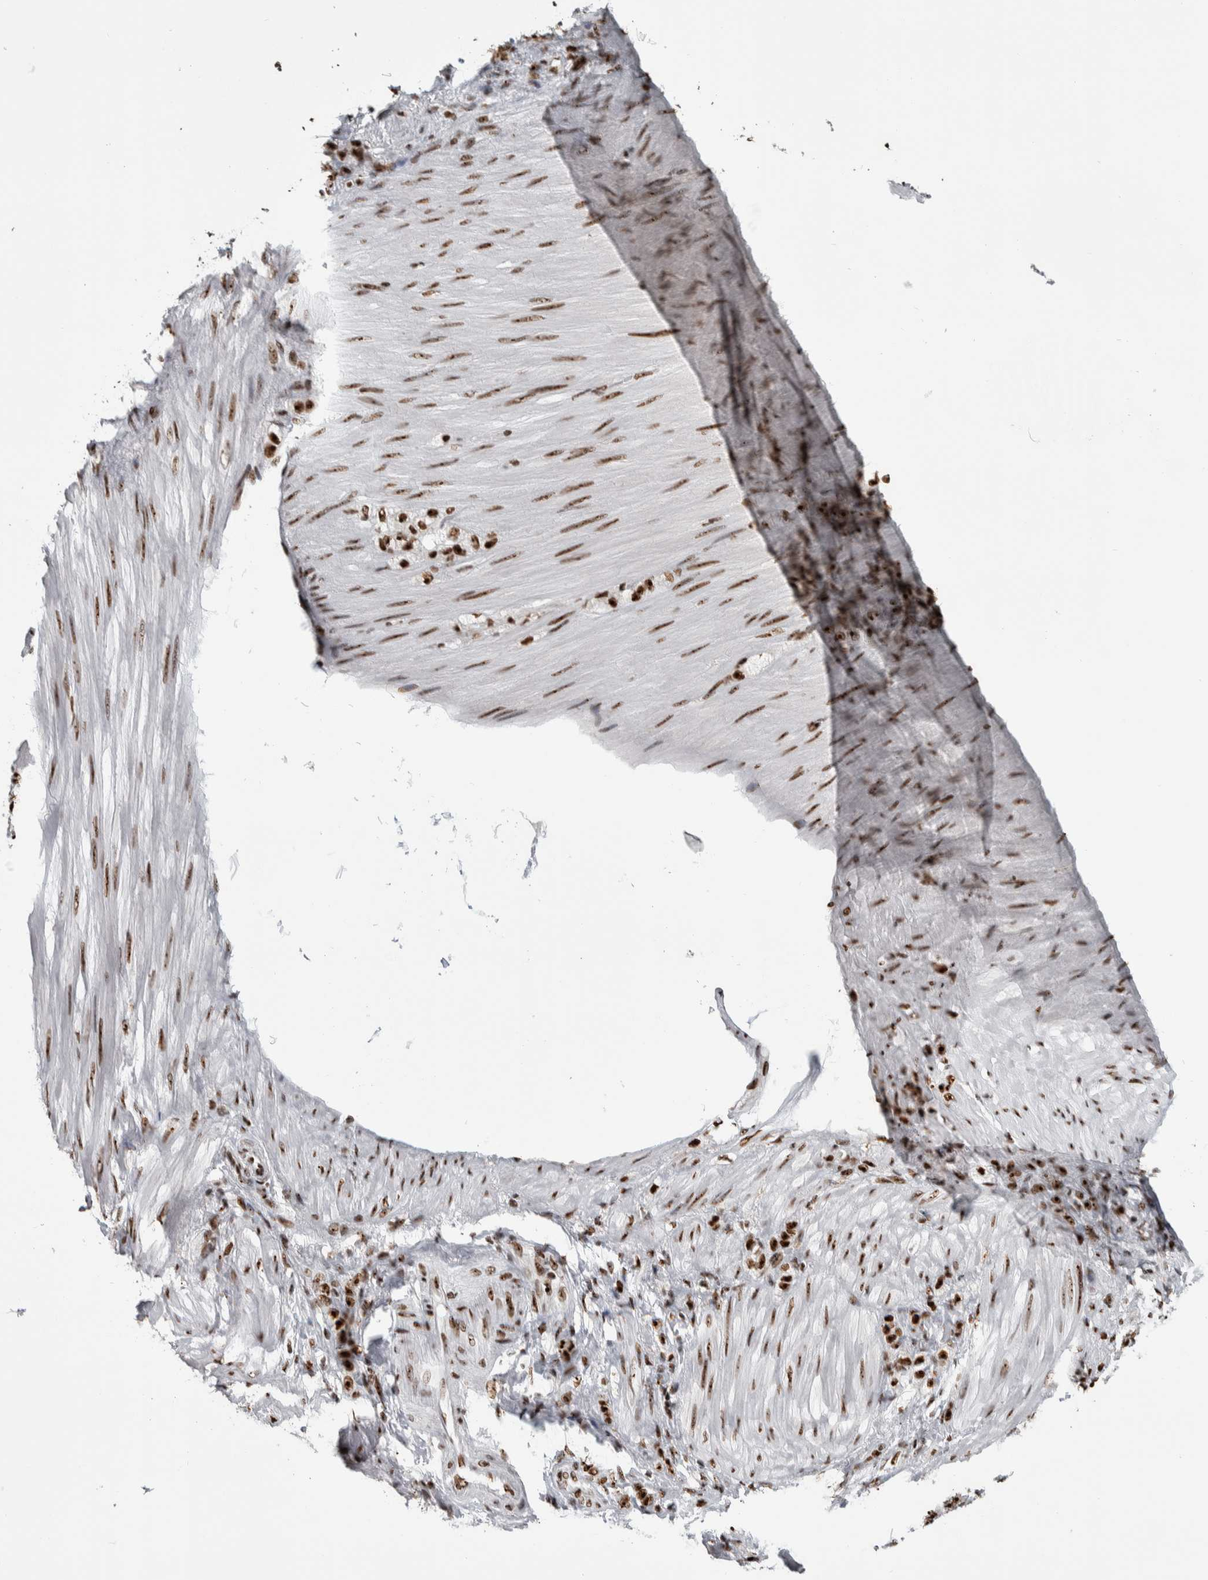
{"staining": {"intensity": "strong", "quantity": ">75%", "location": "nuclear"}, "tissue": "stomach cancer", "cell_type": "Tumor cells", "image_type": "cancer", "snomed": [{"axis": "morphology", "description": "Normal tissue, NOS"}, {"axis": "morphology", "description": "Adenocarcinoma, NOS"}, {"axis": "topography", "description": "Stomach"}], "caption": "About >75% of tumor cells in stomach adenocarcinoma reveal strong nuclear protein staining as visualized by brown immunohistochemical staining.", "gene": "NCL", "patient": {"sex": "male", "age": 82}}